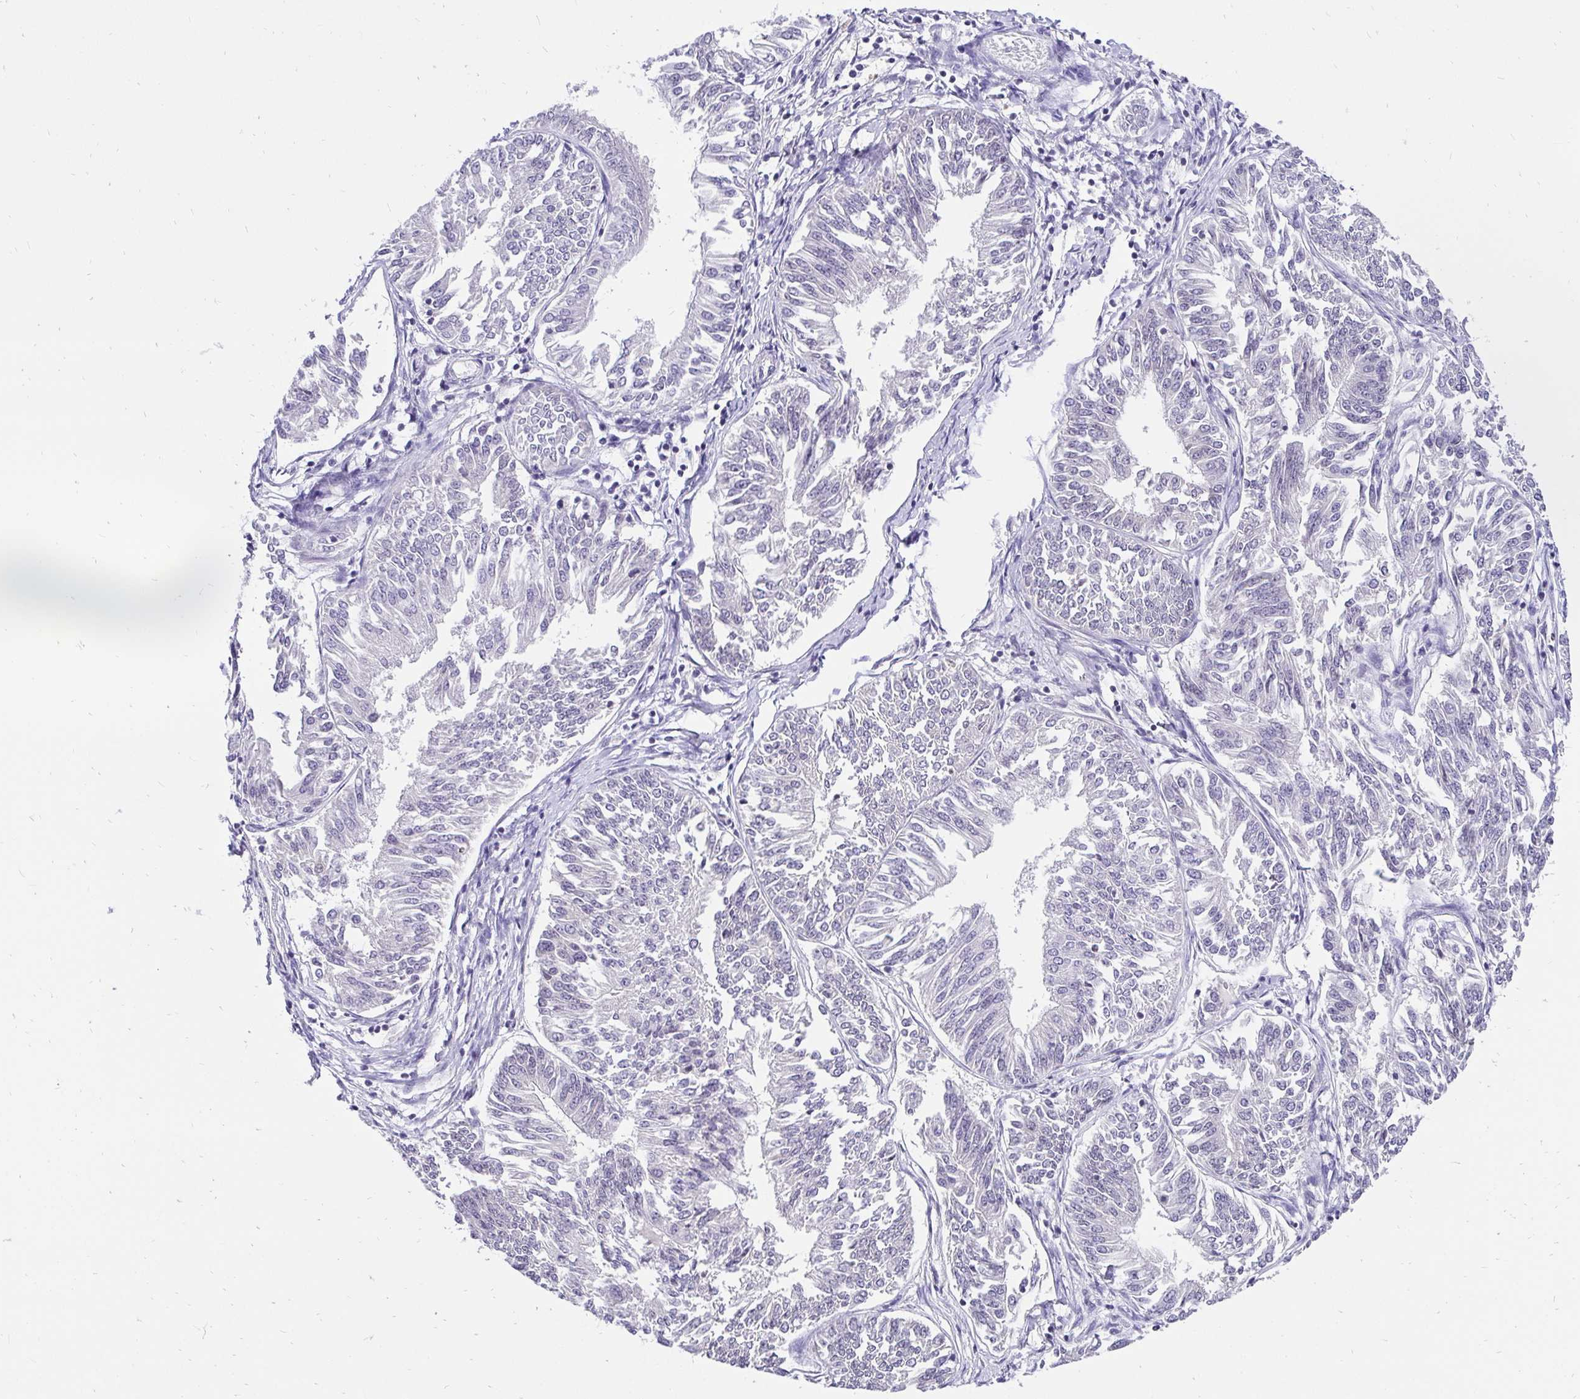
{"staining": {"intensity": "negative", "quantity": "none", "location": "none"}, "tissue": "endometrial cancer", "cell_type": "Tumor cells", "image_type": "cancer", "snomed": [{"axis": "morphology", "description": "Adenocarcinoma, NOS"}, {"axis": "topography", "description": "Endometrium"}], "caption": "Tumor cells show no significant positivity in endometrial cancer (adenocarcinoma).", "gene": "ZNF860", "patient": {"sex": "female", "age": 58}}